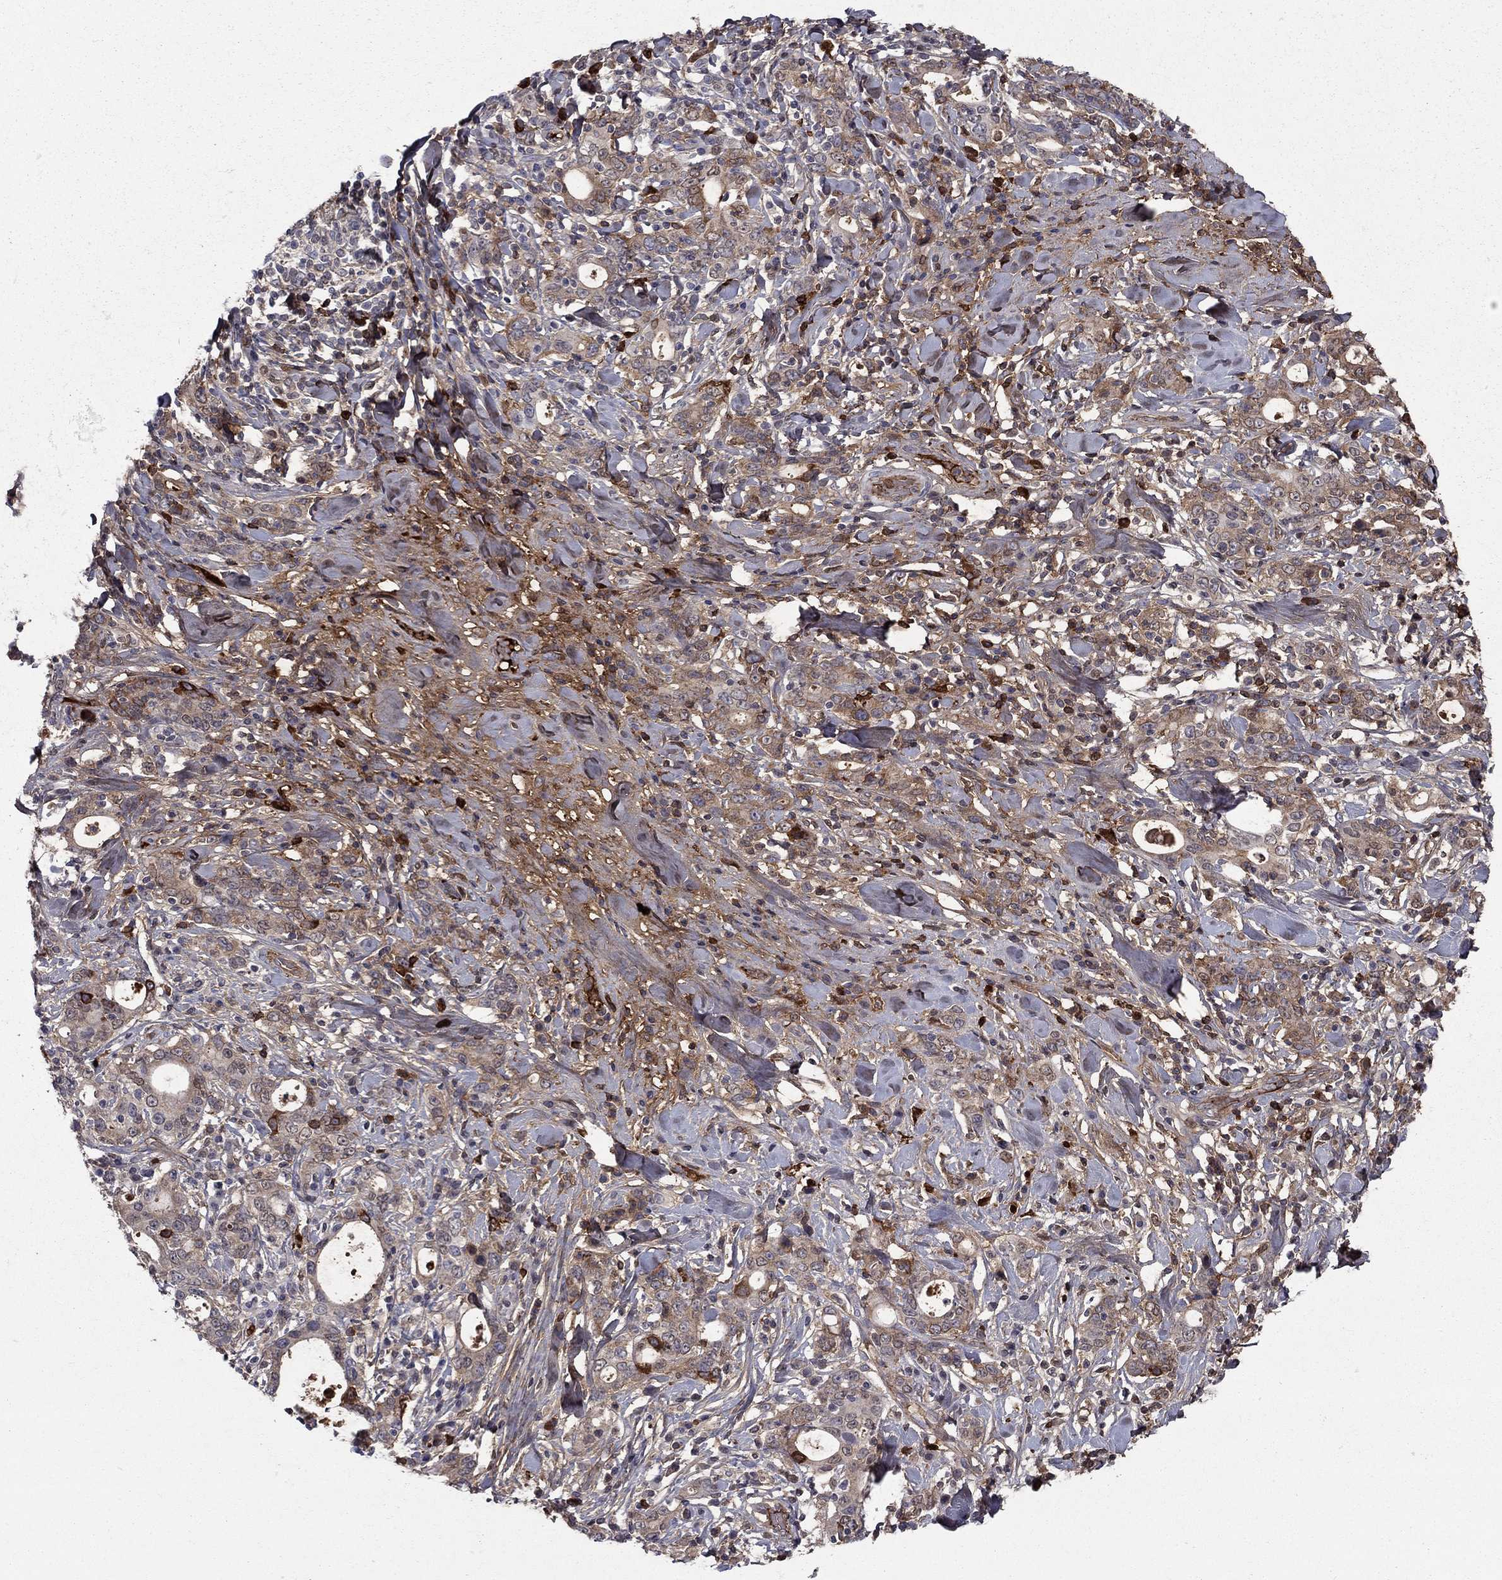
{"staining": {"intensity": "weak", "quantity": "<25%", "location": "cytoplasmic/membranous"}, "tissue": "stomach cancer", "cell_type": "Tumor cells", "image_type": "cancer", "snomed": [{"axis": "morphology", "description": "Adenocarcinoma, NOS"}, {"axis": "topography", "description": "Stomach"}], "caption": "Immunohistochemistry (IHC) histopathology image of stomach adenocarcinoma stained for a protein (brown), which shows no positivity in tumor cells.", "gene": "HPX", "patient": {"sex": "male", "age": 79}}